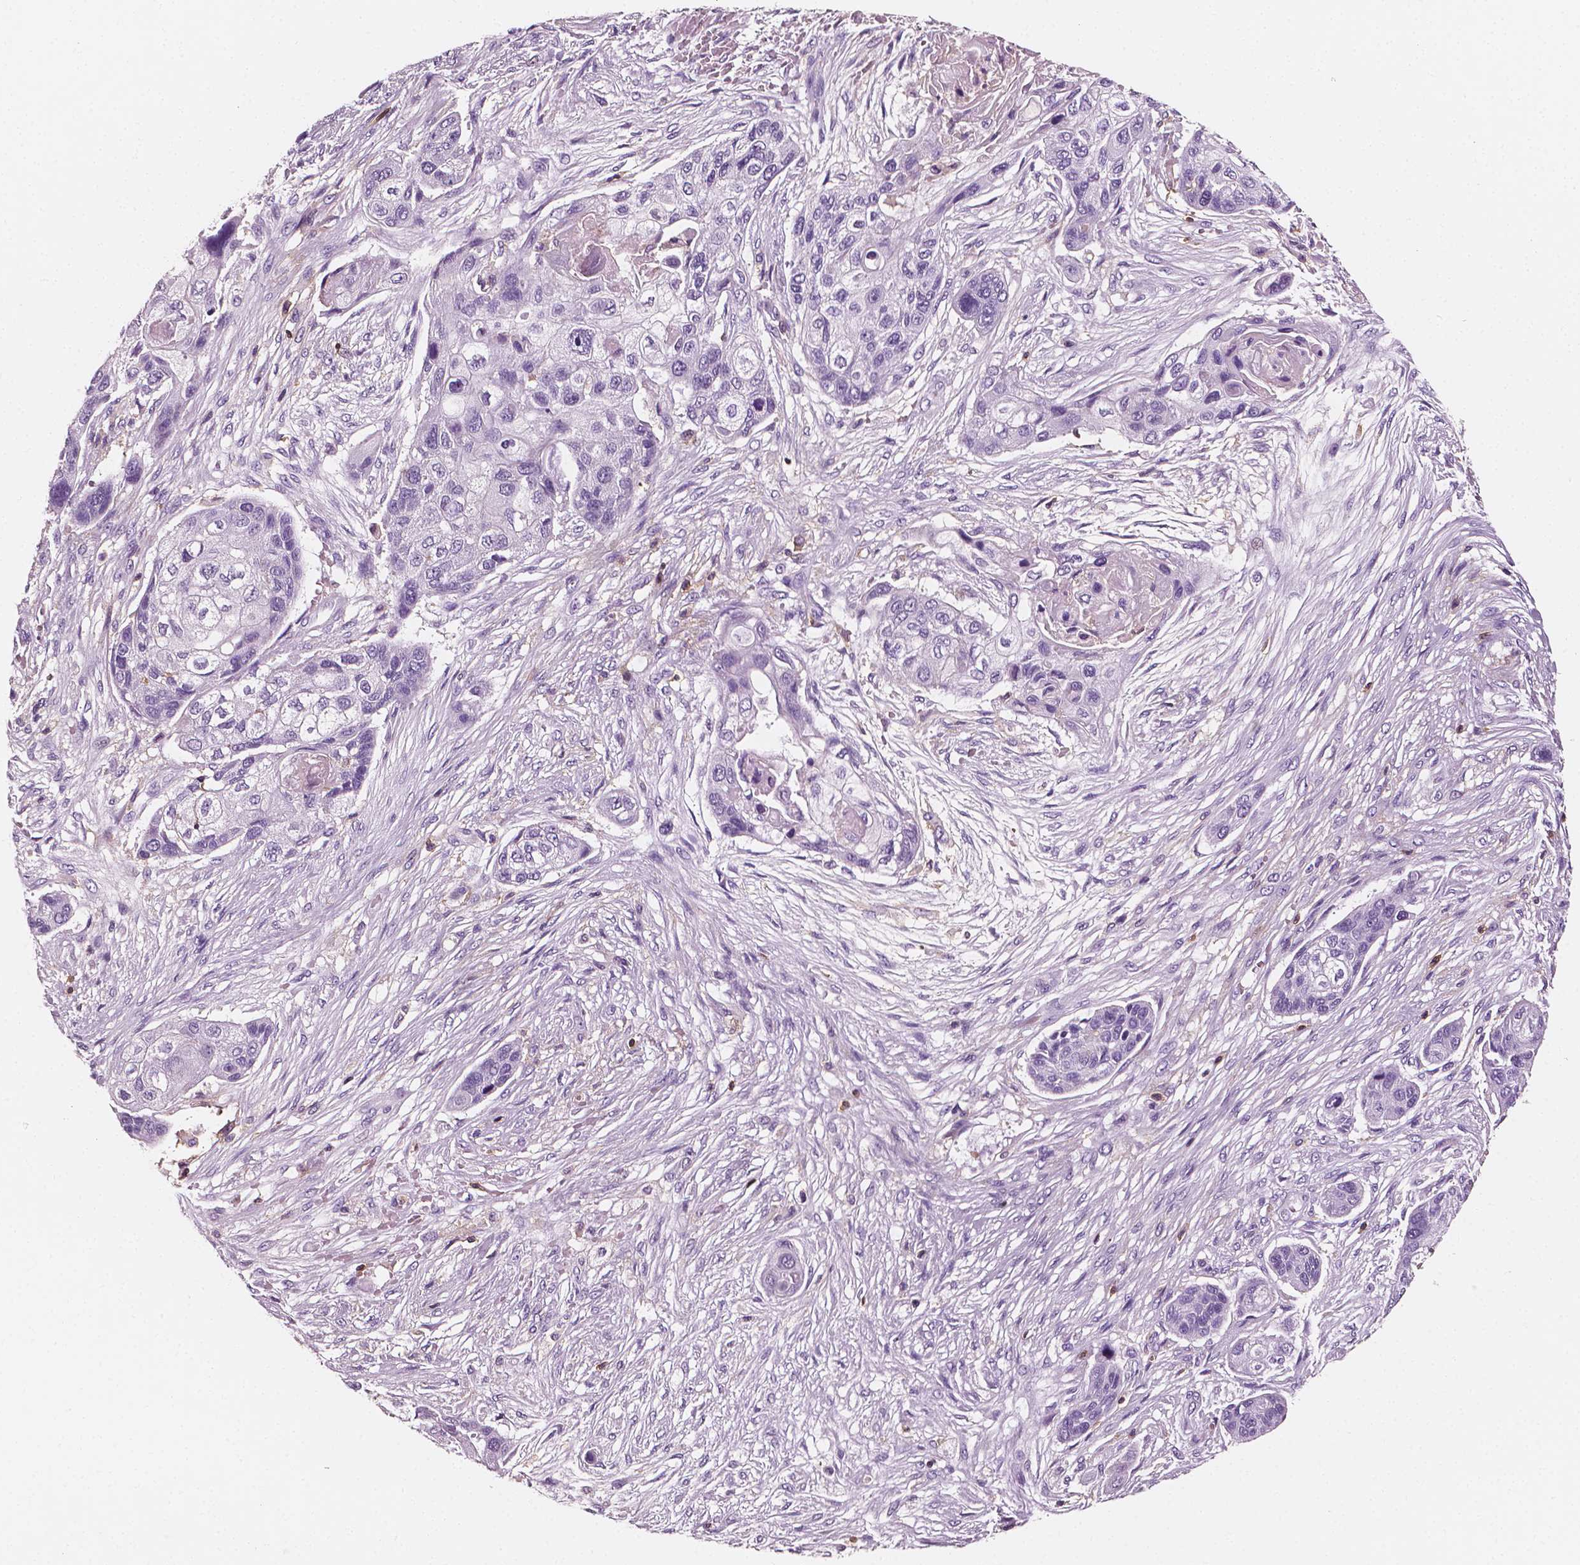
{"staining": {"intensity": "negative", "quantity": "none", "location": "none"}, "tissue": "lung cancer", "cell_type": "Tumor cells", "image_type": "cancer", "snomed": [{"axis": "morphology", "description": "Squamous cell carcinoma, NOS"}, {"axis": "topography", "description": "Lung"}], "caption": "Immunohistochemistry (IHC) of lung cancer exhibits no expression in tumor cells.", "gene": "PTPRC", "patient": {"sex": "male", "age": 69}}